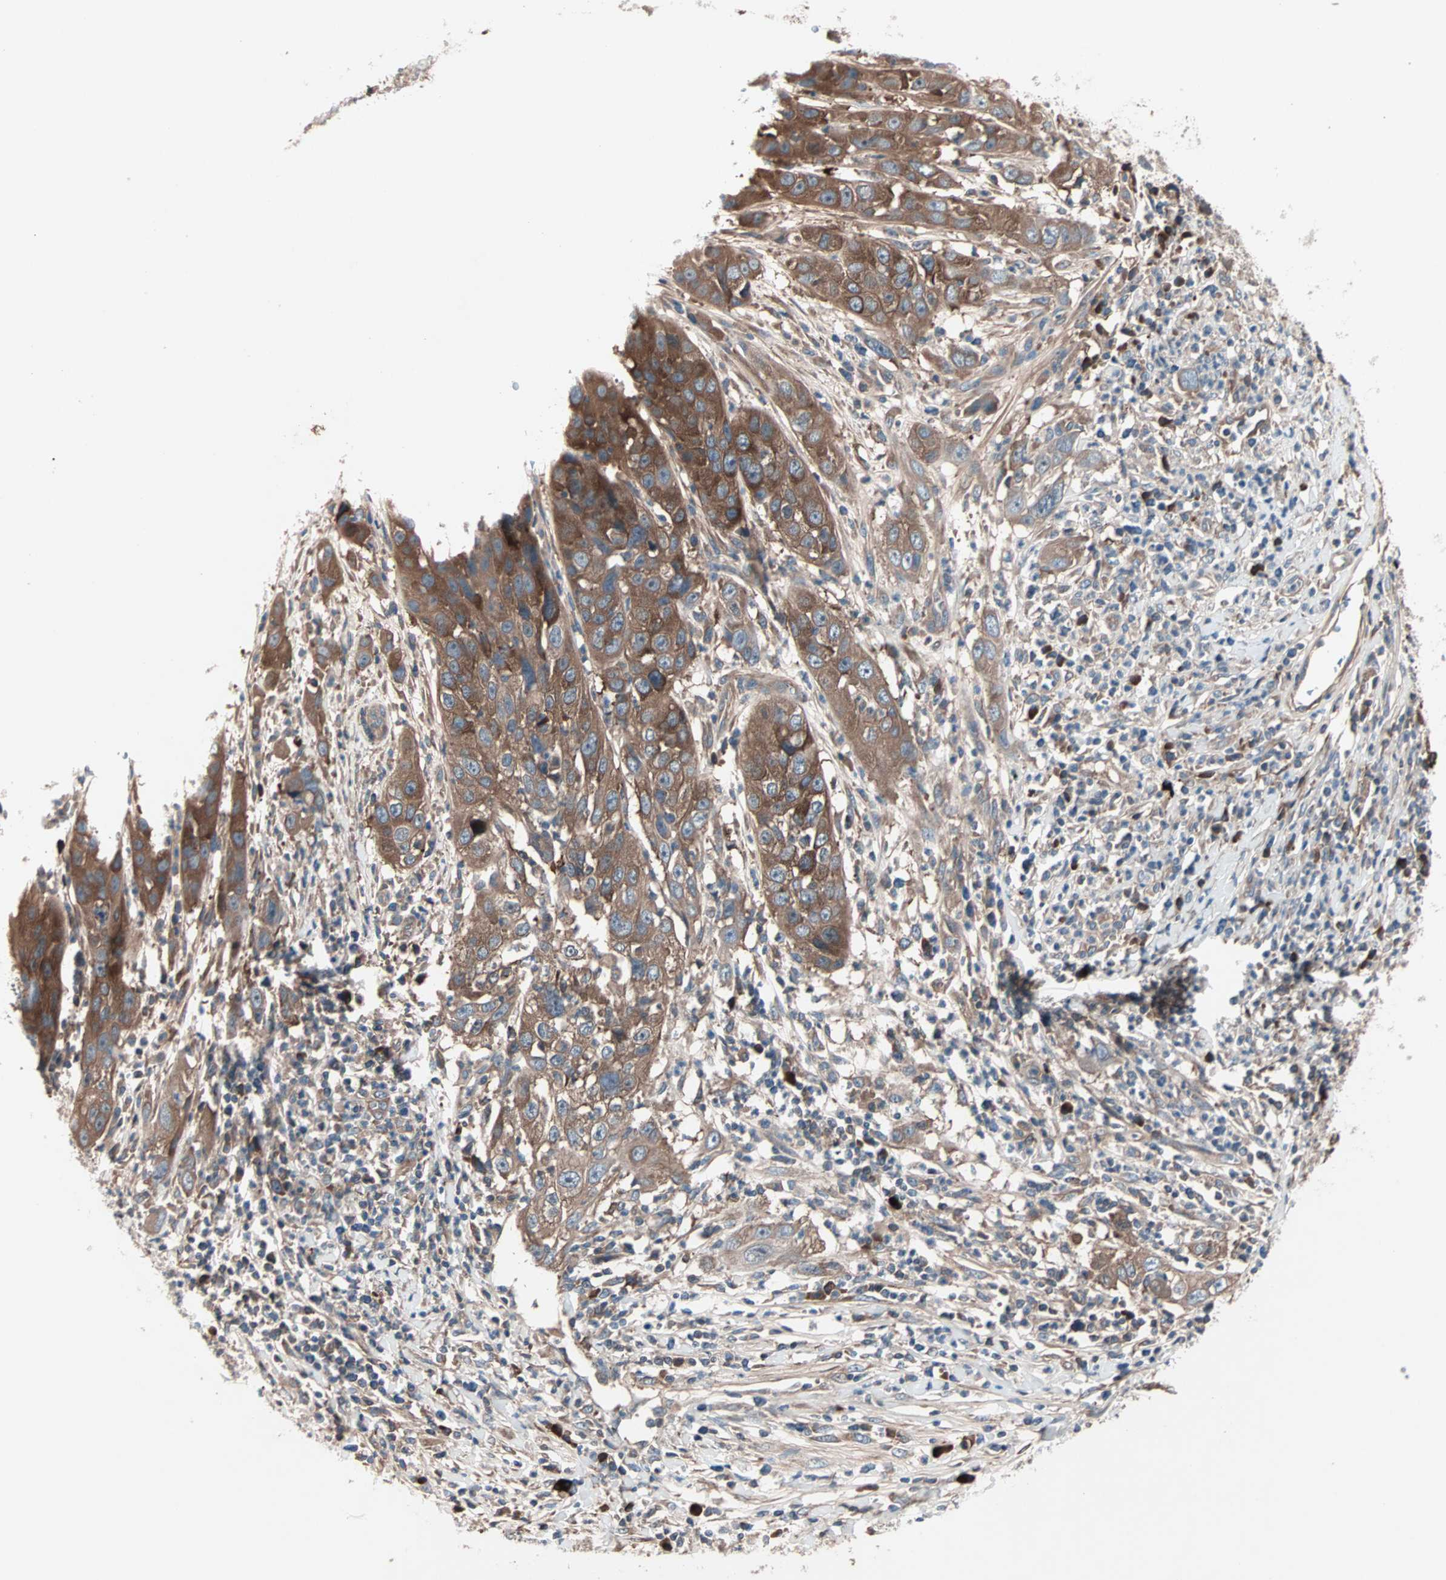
{"staining": {"intensity": "moderate", "quantity": ">75%", "location": "cytoplasmic/membranous"}, "tissue": "cervical cancer", "cell_type": "Tumor cells", "image_type": "cancer", "snomed": [{"axis": "morphology", "description": "Squamous cell carcinoma, NOS"}, {"axis": "topography", "description": "Cervix"}], "caption": "Immunohistochemistry (IHC) micrograph of cervical cancer (squamous cell carcinoma) stained for a protein (brown), which reveals medium levels of moderate cytoplasmic/membranous expression in about >75% of tumor cells.", "gene": "CAD", "patient": {"sex": "female", "age": 32}}